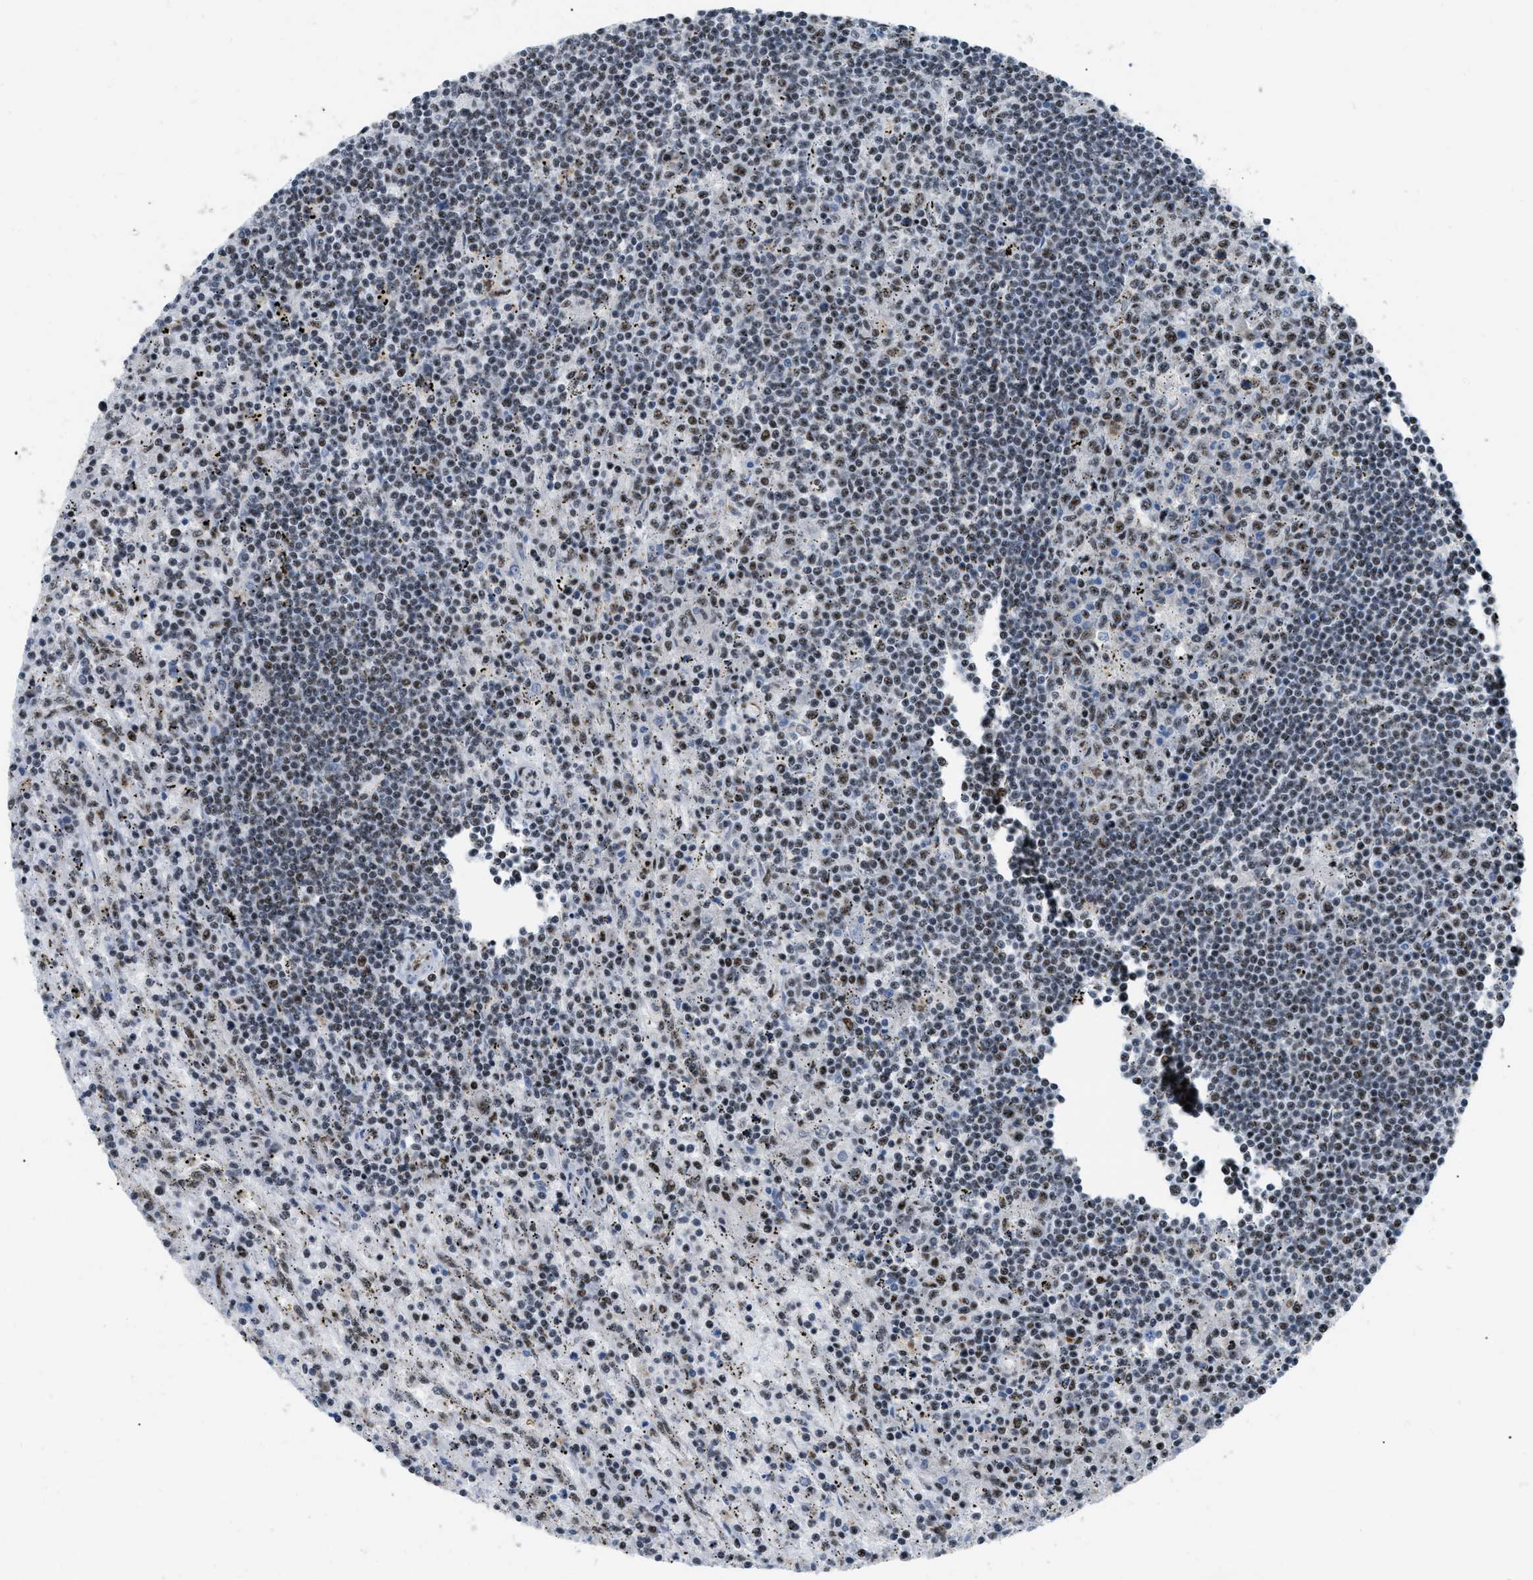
{"staining": {"intensity": "weak", "quantity": "25%-75%", "location": "nuclear"}, "tissue": "lymphoma", "cell_type": "Tumor cells", "image_type": "cancer", "snomed": [{"axis": "morphology", "description": "Malignant lymphoma, non-Hodgkin's type, Low grade"}, {"axis": "topography", "description": "Spleen"}], "caption": "Weak nuclear expression is identified in approximately 25%-75% of tumor cells in low-grade malignant lymphoma, non-Hodgkin's type.", "gene": "CDR2", "patient": {"sex": "male", "age": 76}}